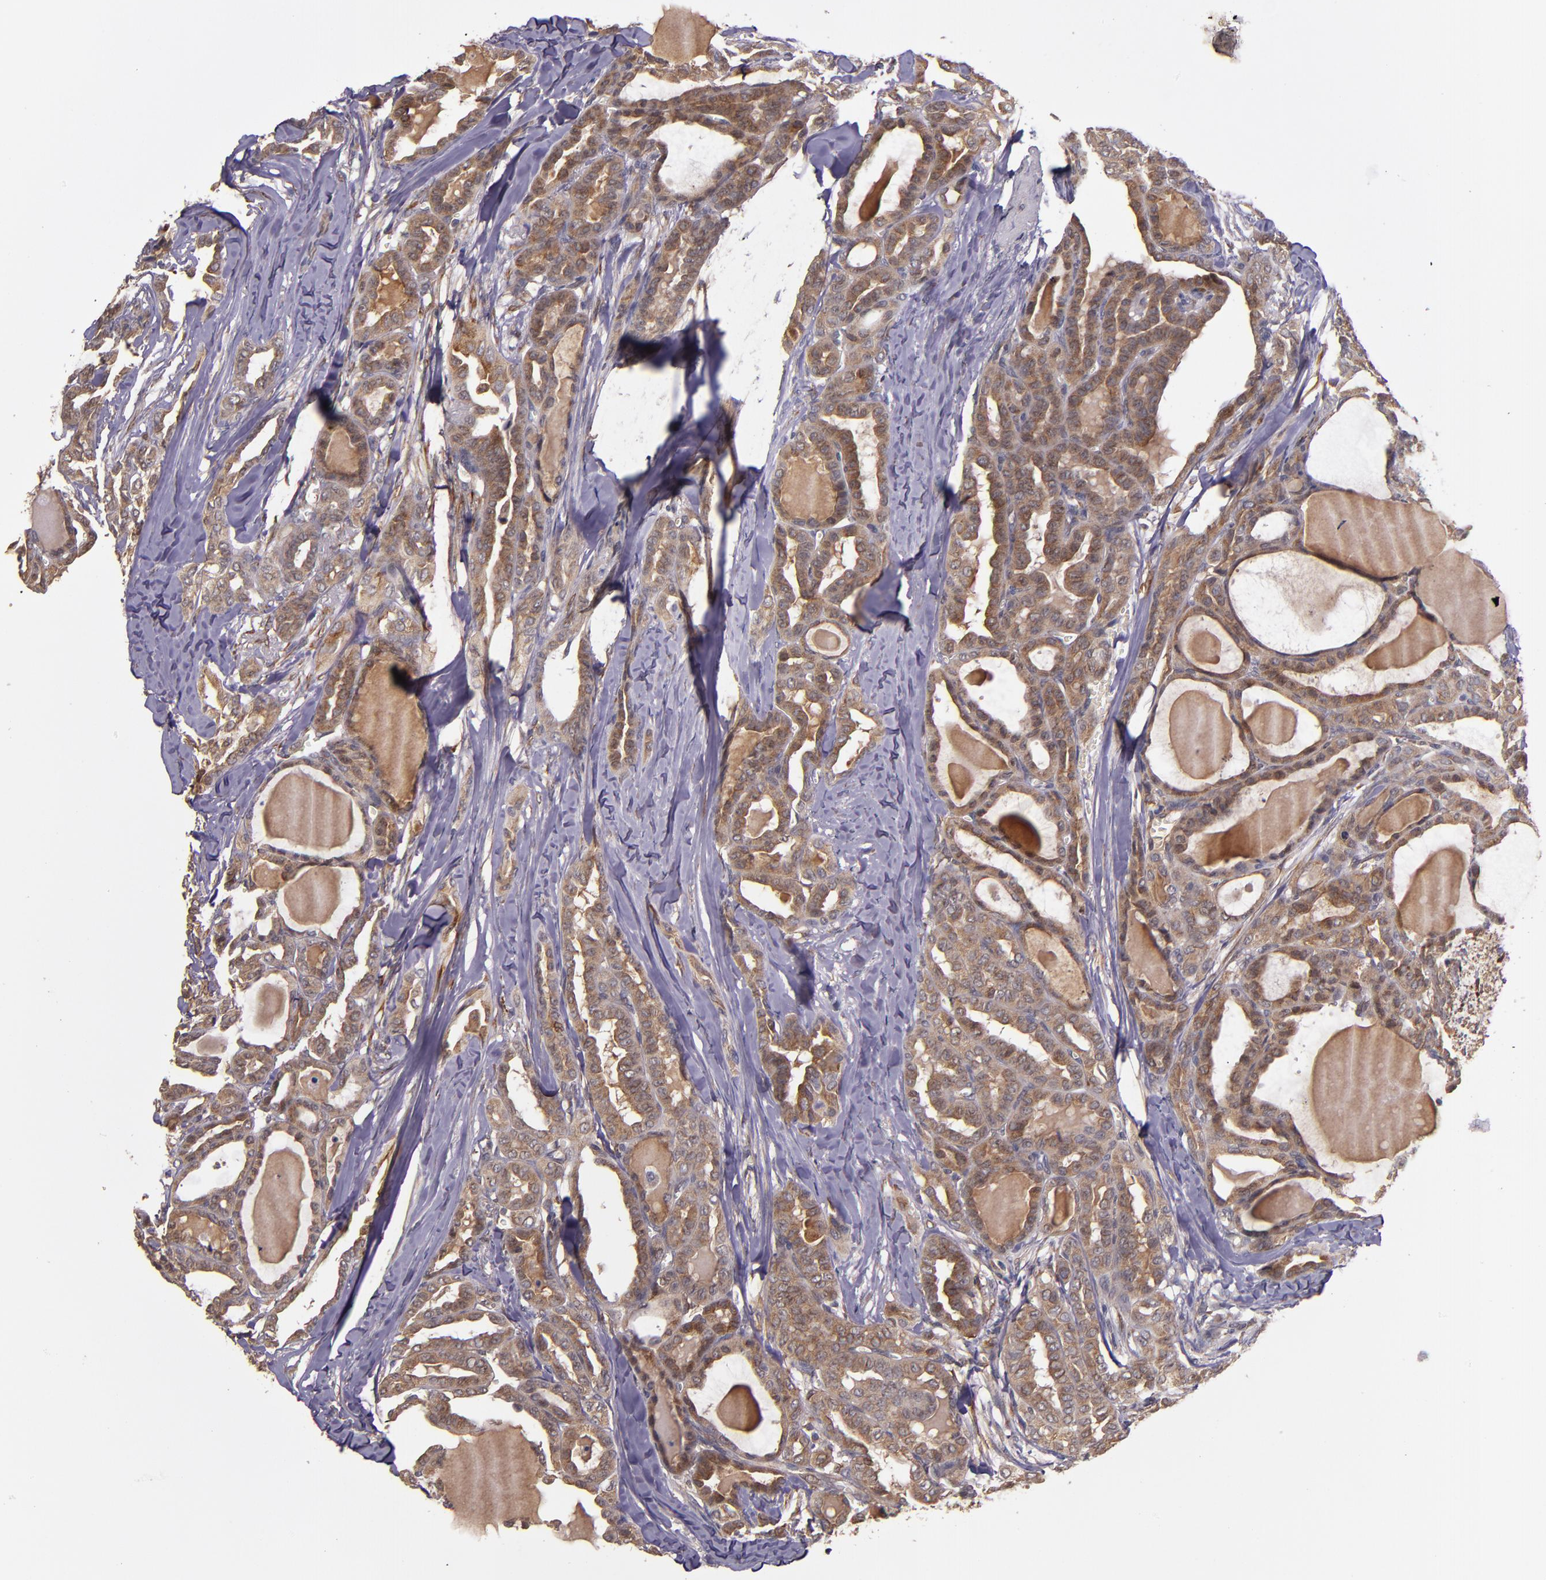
{"staining": {"intensity": "weak", "quantity": ">75%", "location": "cytoplasmic/membranous"}, "tissue": "thyroid cancer", "cell_type": "Tumor cells", "image_type": "cancer", "snomed": [{"axis": "morphology", "description": "Carcinoma, NOS"}, {"axis": "topography", "description": "Thyroid gland"}], "caption": "An IHC histopathology image of tumor tissue is shown. Protein staining in brown highlights weak cytoplasmic/membranous positivity in carcinoma (thyroid) within tumor cells.", "gene": "PRAF2", "patient": {"sex": "female", "age": 91}}